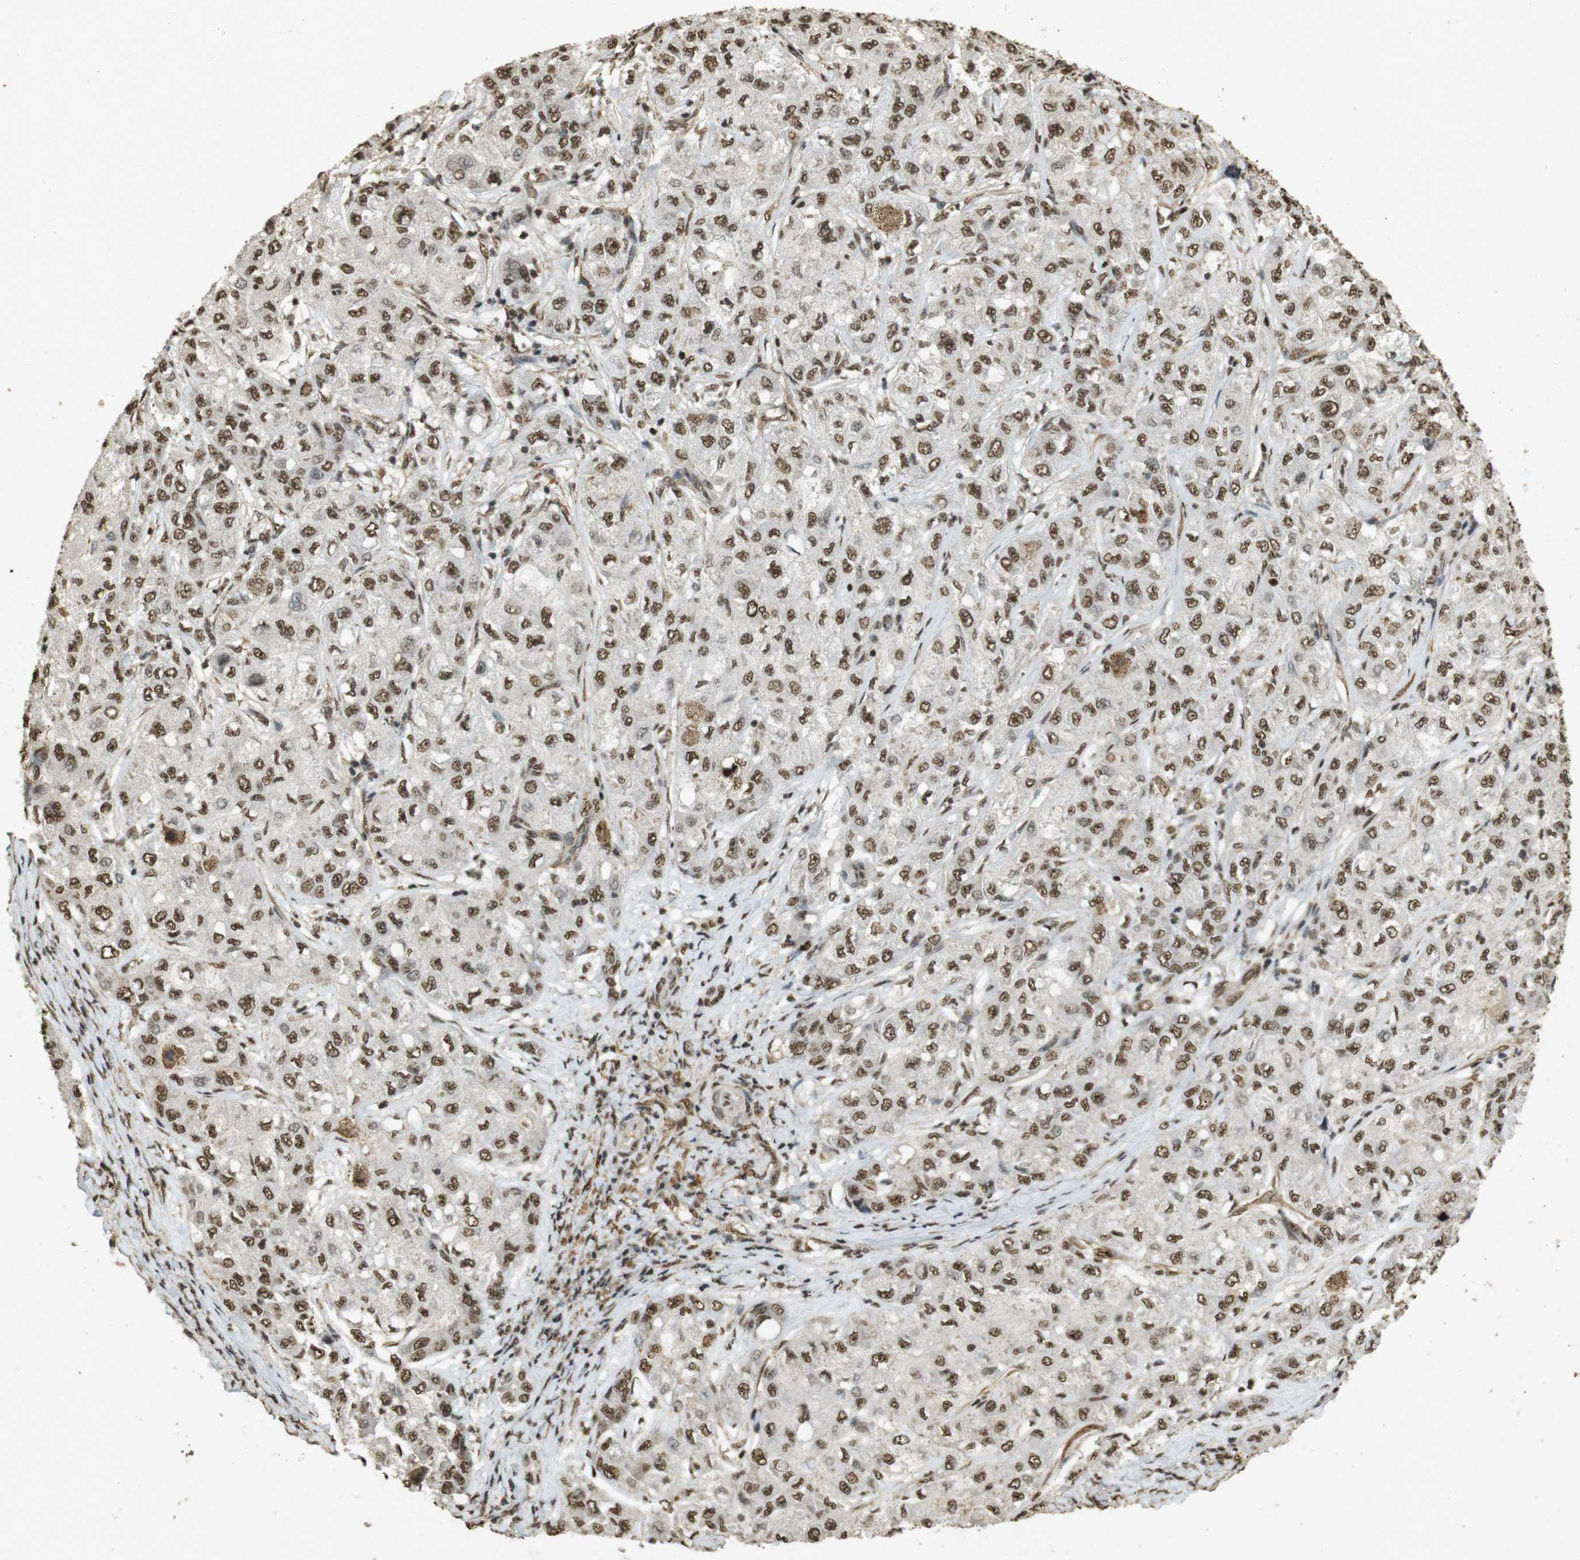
{"staining": {"intensity": "moderate", "quantity": ">75%", "location": "nuclear"}, "tissue": "liver cancer", "cell_type": "Tumor cells", "image_type": "cancer", "snomed": [{"axis": "morphology", "description": "Carcinoma, Hepatocellular, NOS"}, {"axis": "topography", "description": "Liver"}], "caption": "The histopathology image exhibits staining of liver cancer, revealing moderate nuclear protein staining (brown color) within tumor cells.", "gene": "GATA4", "patient": {"sex": "male", "age": 80}}